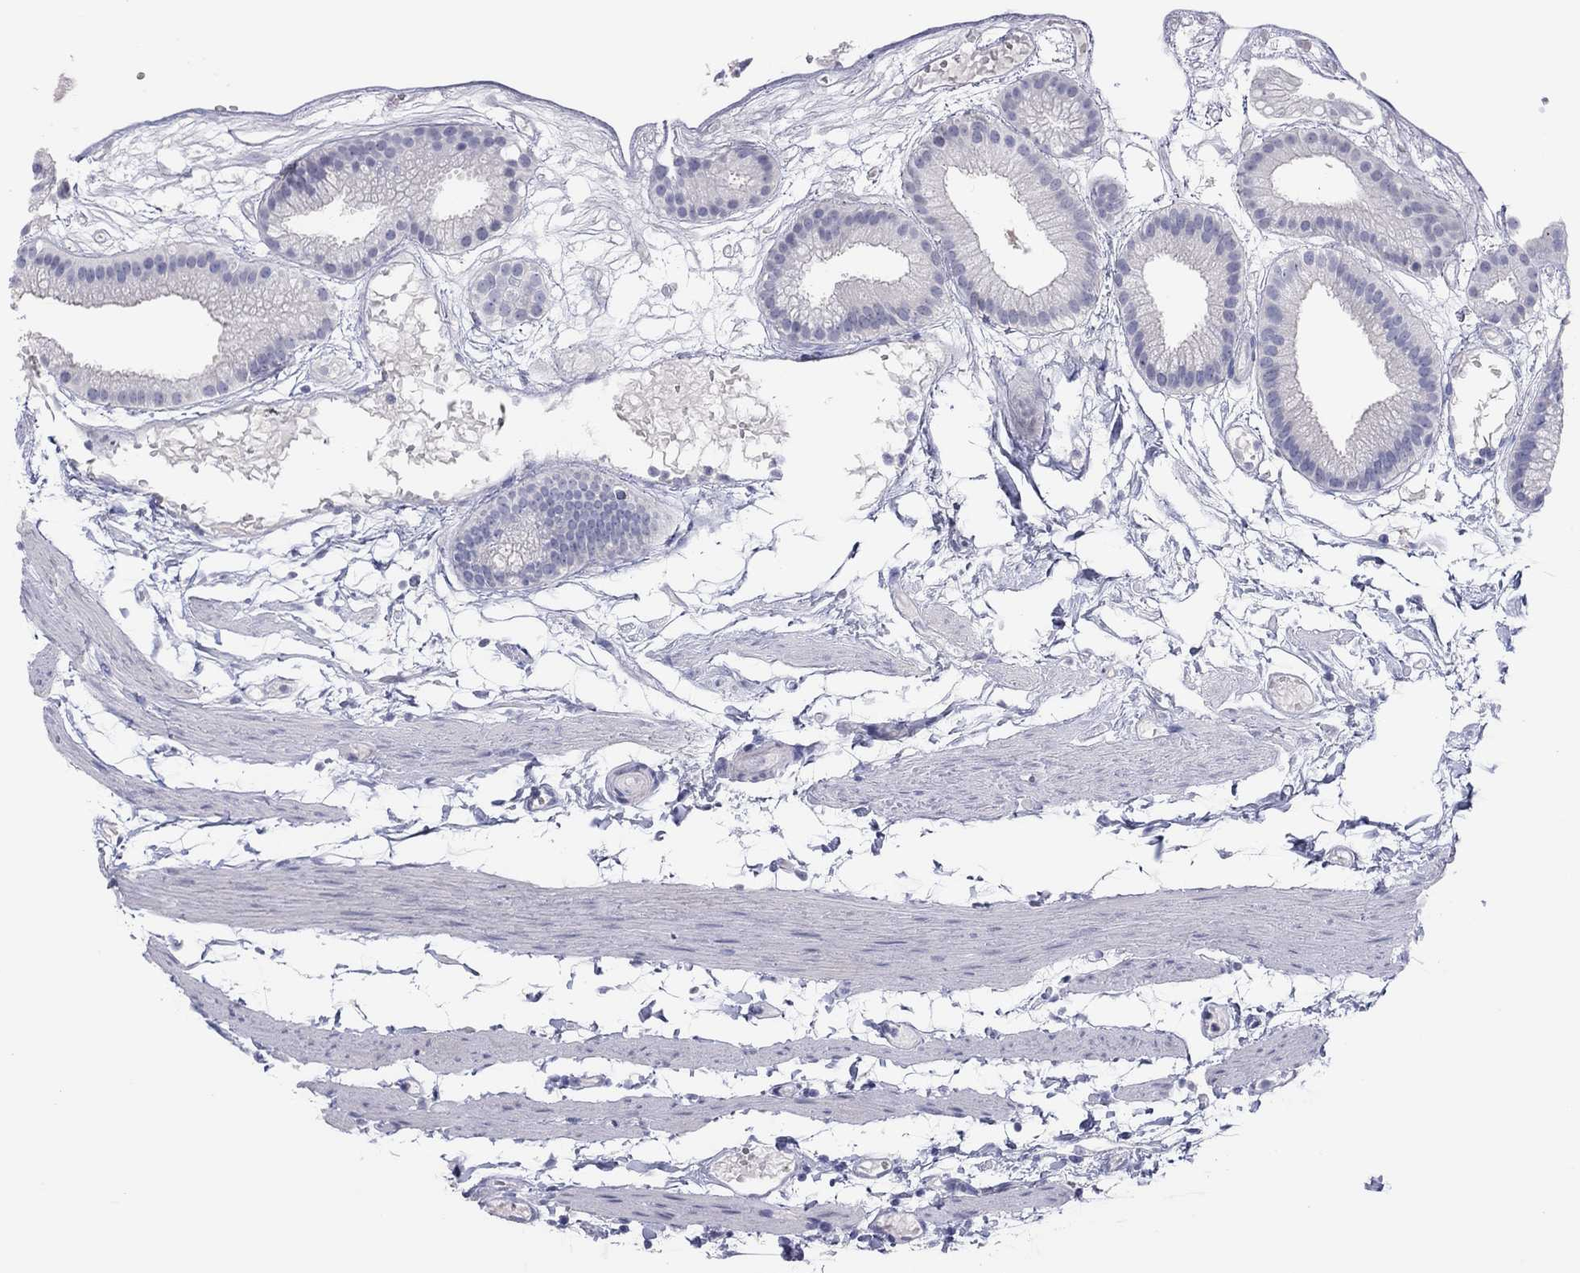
{"staining": {"intensity": "negative", "quantity": "none", "location": "none"}, "tissue": "gallbladder", "cell_type": "Glandular cells", "image_type": "normal", "snomed": [{"axis": "morphology", "description": "Normal tissue, NOS"}, {"axis": "topography", "description": "Gallbladder"}], "caption": "IHC photomicrograph of normal gallbladder: human gallbladder stained with DAB (3,3'-diaminobenzidine) demonstrates no significant protein expression in glandular cells.", "gene": "CPNE6", "patient": {"sex": "female", "age": 45}}